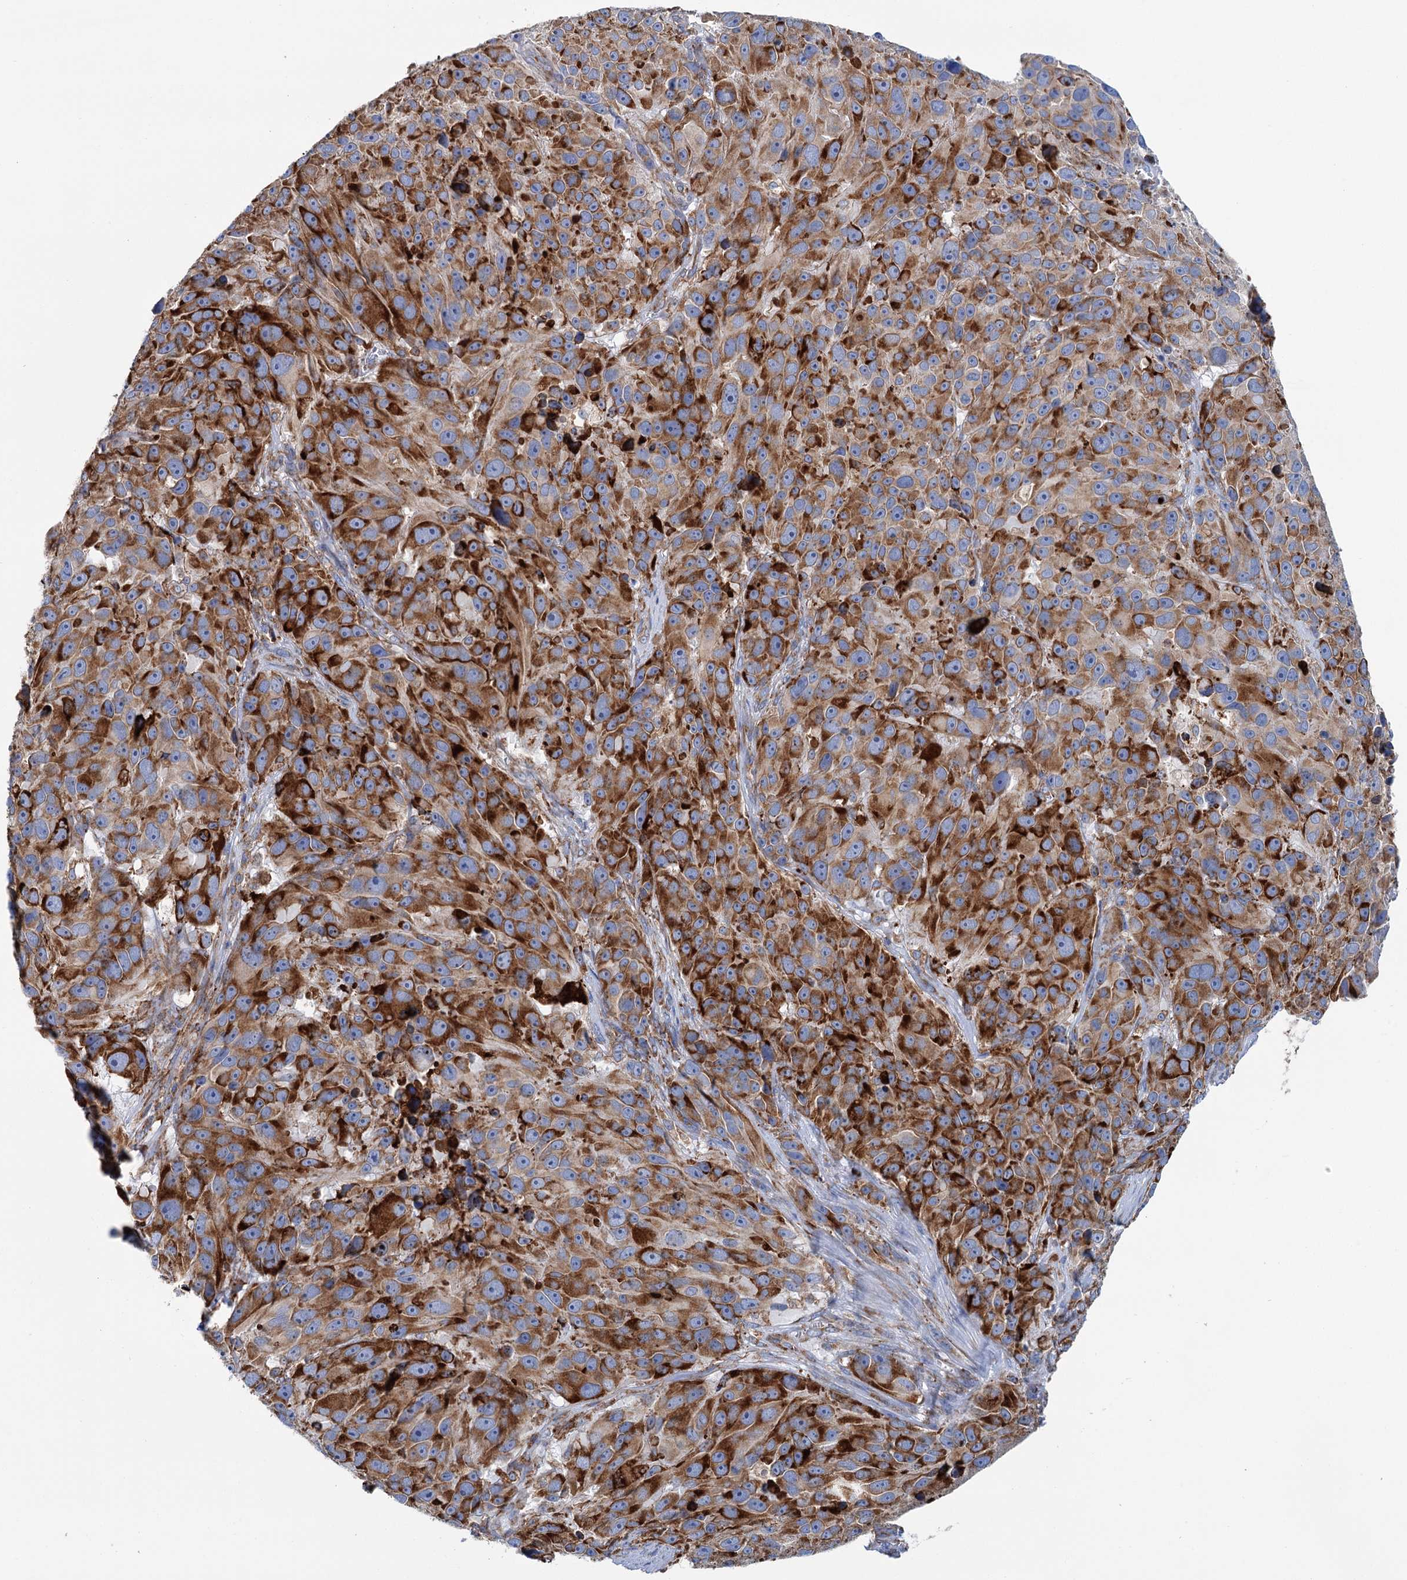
{"staining": {"intensity": "strong", "quantity": ">75%", "location": "cytoplasmic/membranous"}, "tissue": "melanoma", "cell_type": "Tumor cells", "image_type": "cancer", "snomed": [{"axis": "morphology", "description": "Malignant melanoma, NOS"}, {"axis": "topography", "description": "Skin"}], "caption": "Melanoma stained with a brown dye displays strong cytoplasmic/membranous positive staining in approximately >75% of tumor cells.", "gene": "SHE", "patient": {"sex": "male", "age": 84}}